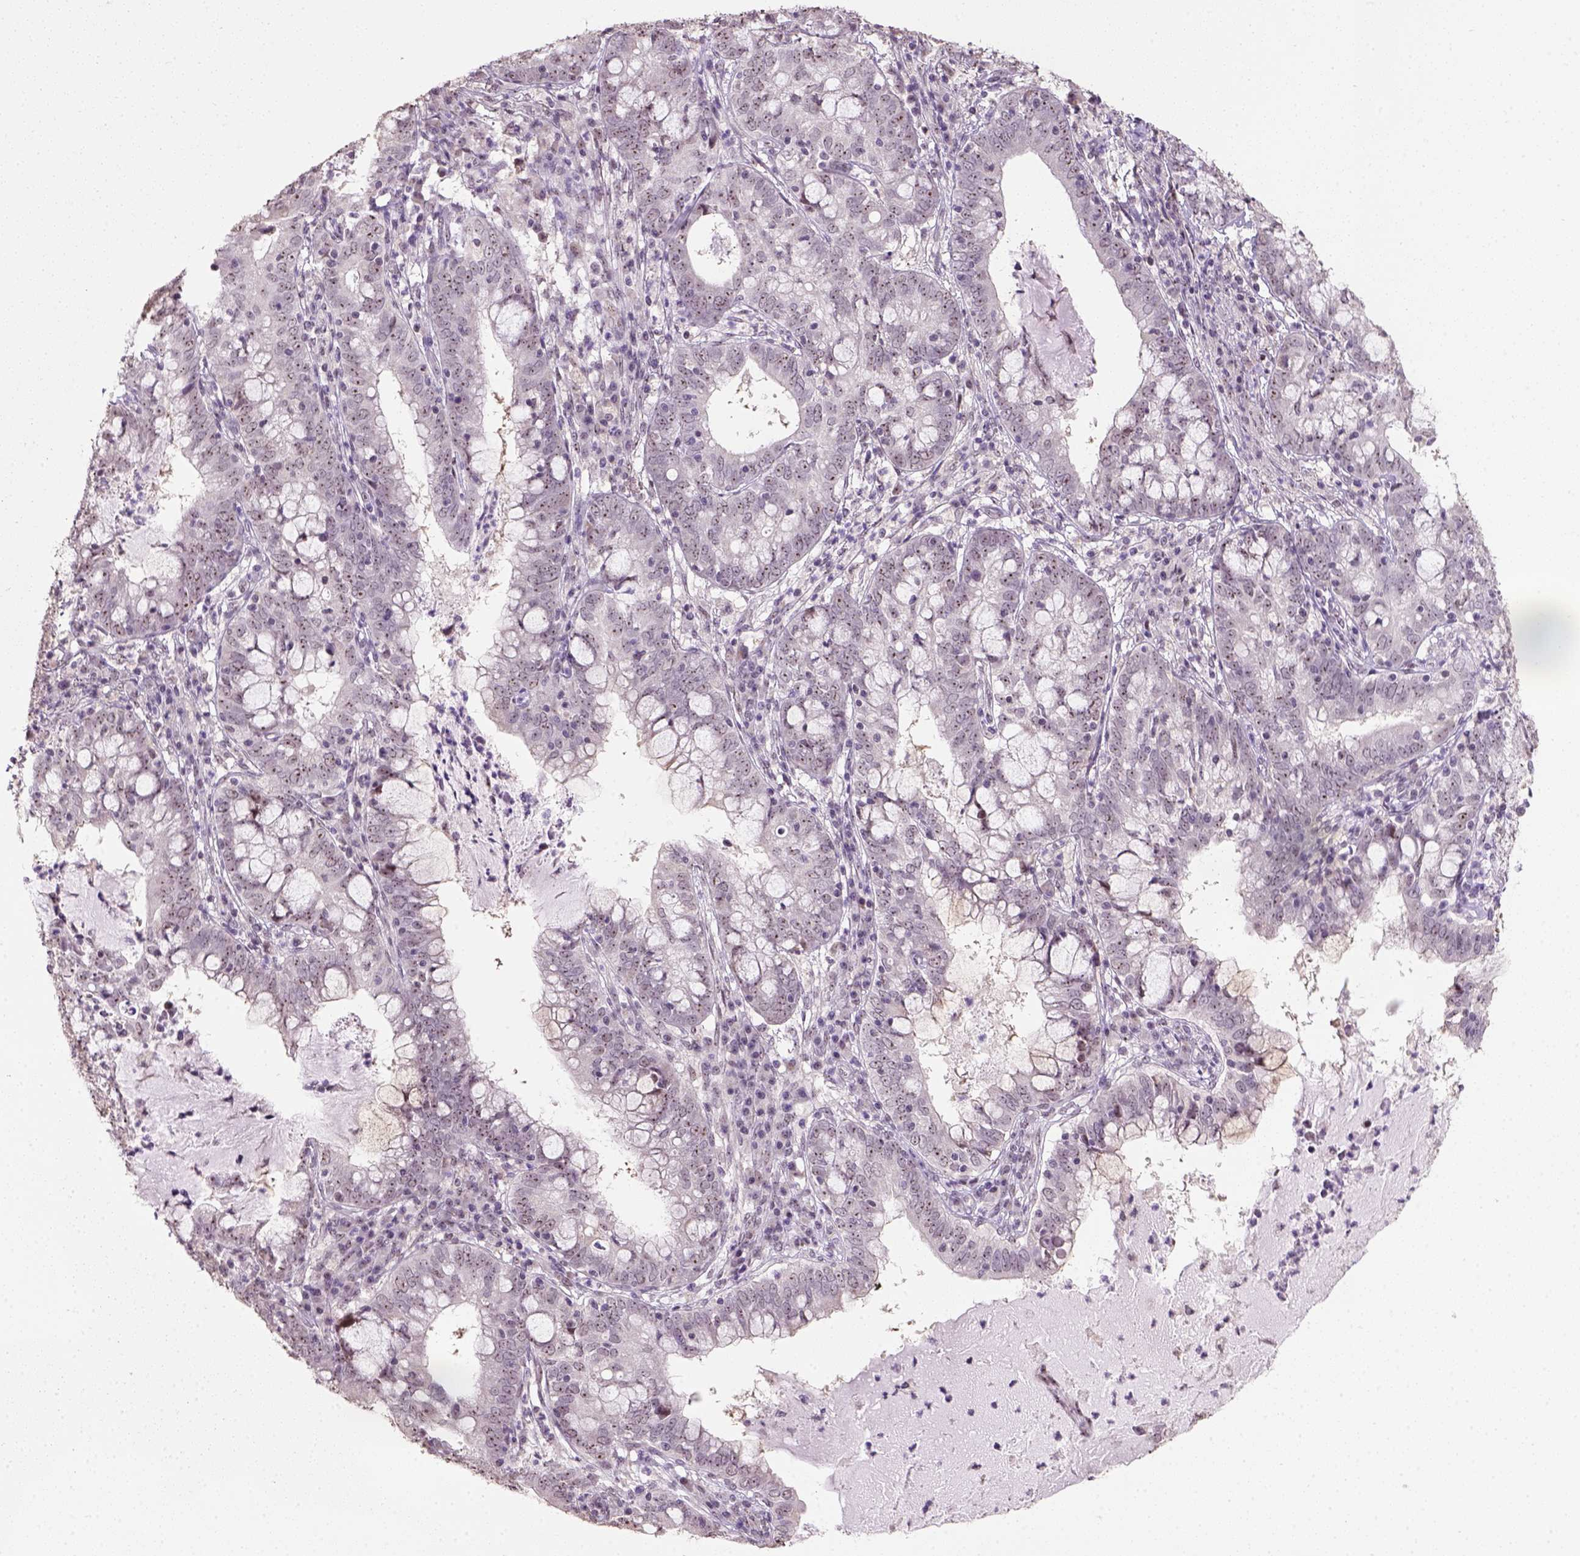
{"staining": {"intensity": "moderate", "quantity": "25%-75%", "location": "nuclear"}, "tissue": "cervical cancer", "cell_type": "Tumor cells", "image_type": "cancer", "snomed": [{"axis": "morphology", "description": "Adenocarcinoma, NOS"}, {"axis": "topography", "description": "Cervix"}], "caption": "Adenocarcinoma (cervical) stained with a protein marker exhibits moderate staining in tumor cells.", "gene": "DDX50", "patient": {"sex": "female", "age": 40}}